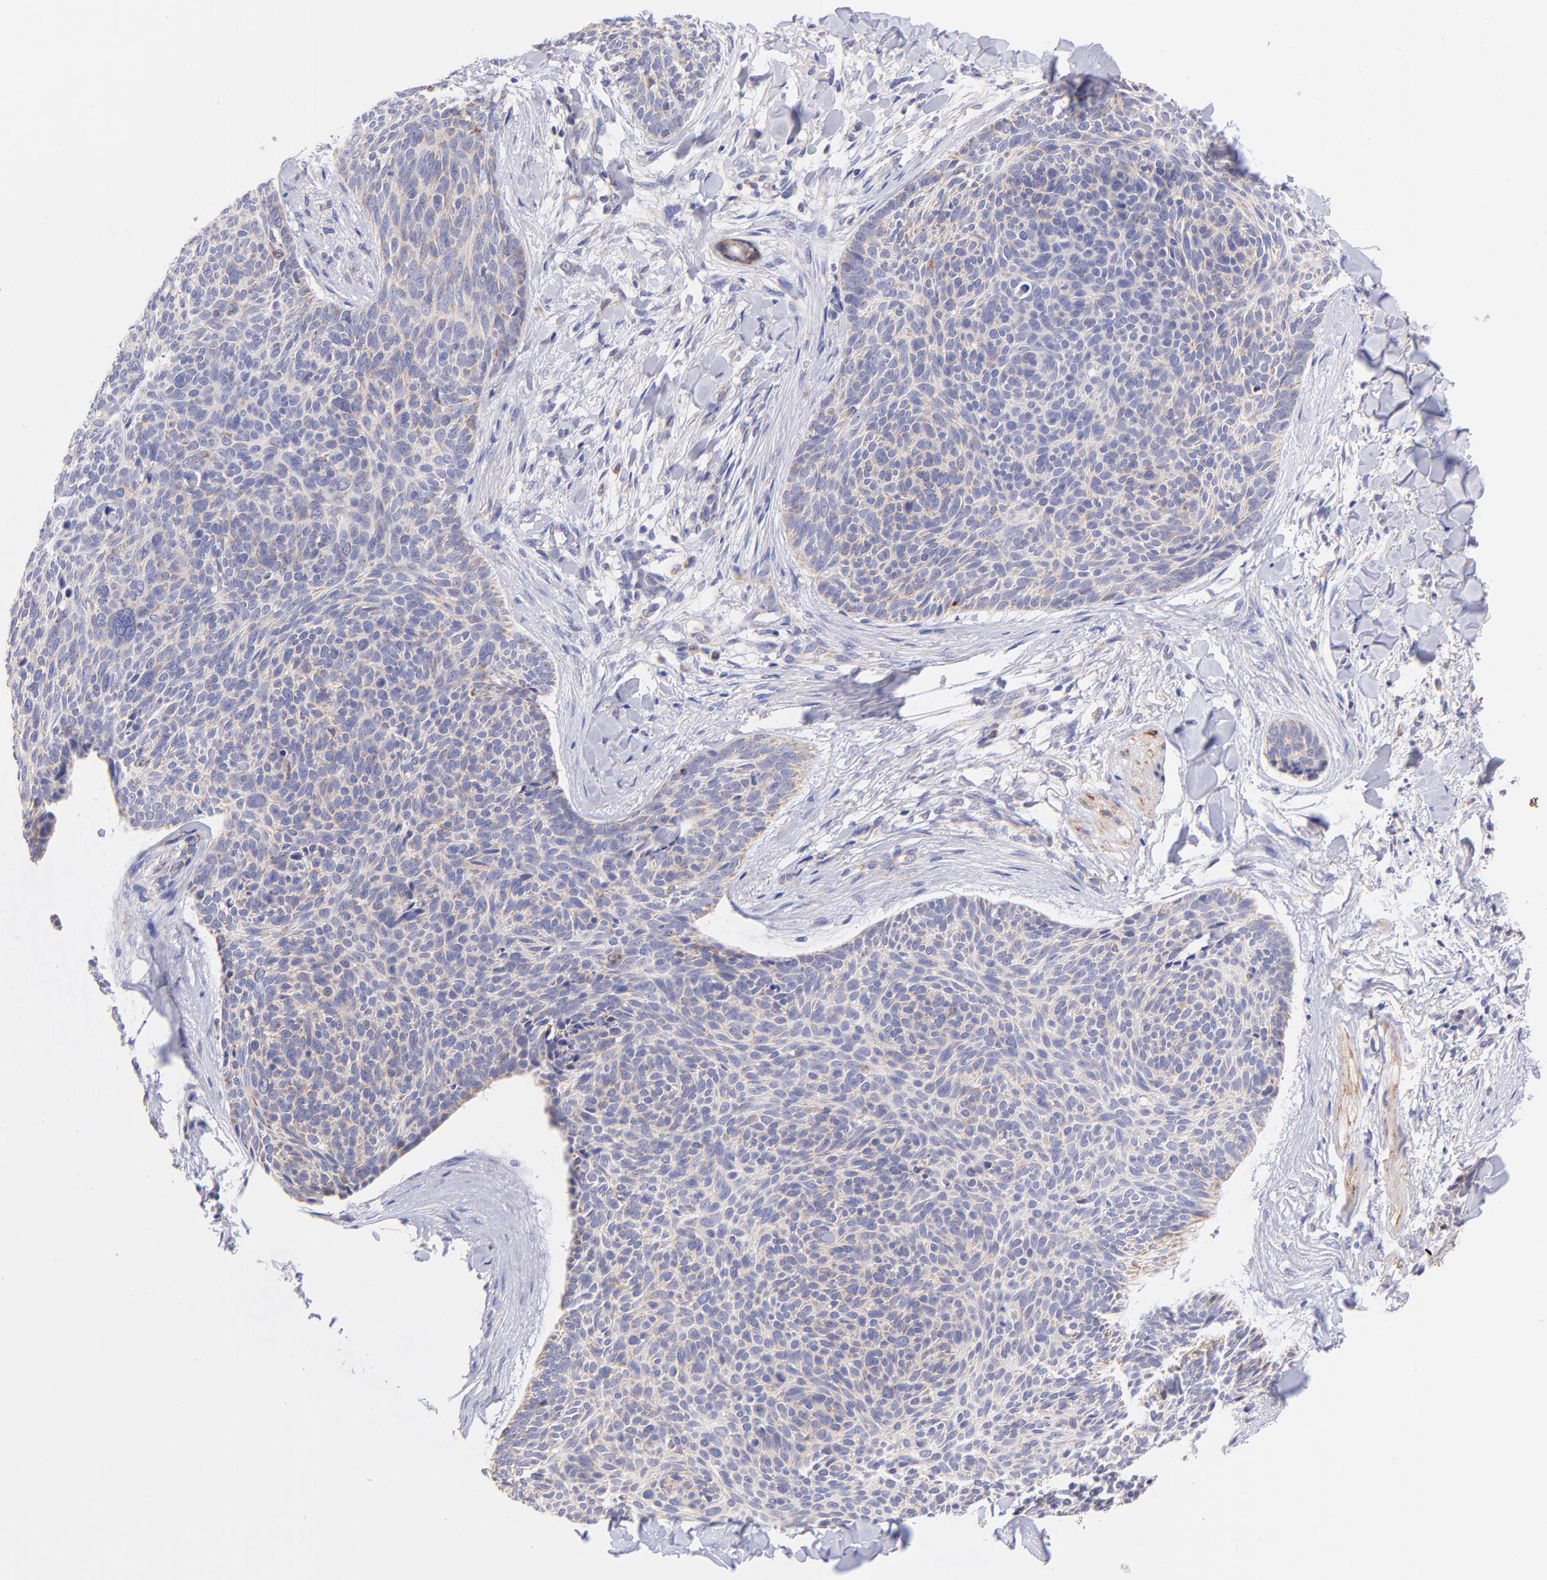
{"staining": {"intensity": "weak", "quantity": "25%-75%", "location": "cytoplasmic/membranous"}, "tissue": "skin cancer", "cell_type": "Tumor cells", "image_type": "cancer", "snomed": [{"axis": "morphology", "description": "Normal tissue, NOS"}, {"axis": "morphology", "description": "Basal cell carcinoma"}, {"axis": "topography", "description": "Skin"}], "caption": "Immunohistochemistry (IHC) micrograph of neoplastic tissue: skin cancer stained using immunohistochemistry displays low levels of weak protein expression localized specifically in the cytoplasmic/membranous of tumor cells, appearing as a cytoplasmic/membranous brown color.", "gene": "NDUFB7", "patient": {"sex": "female", "age": 57}}